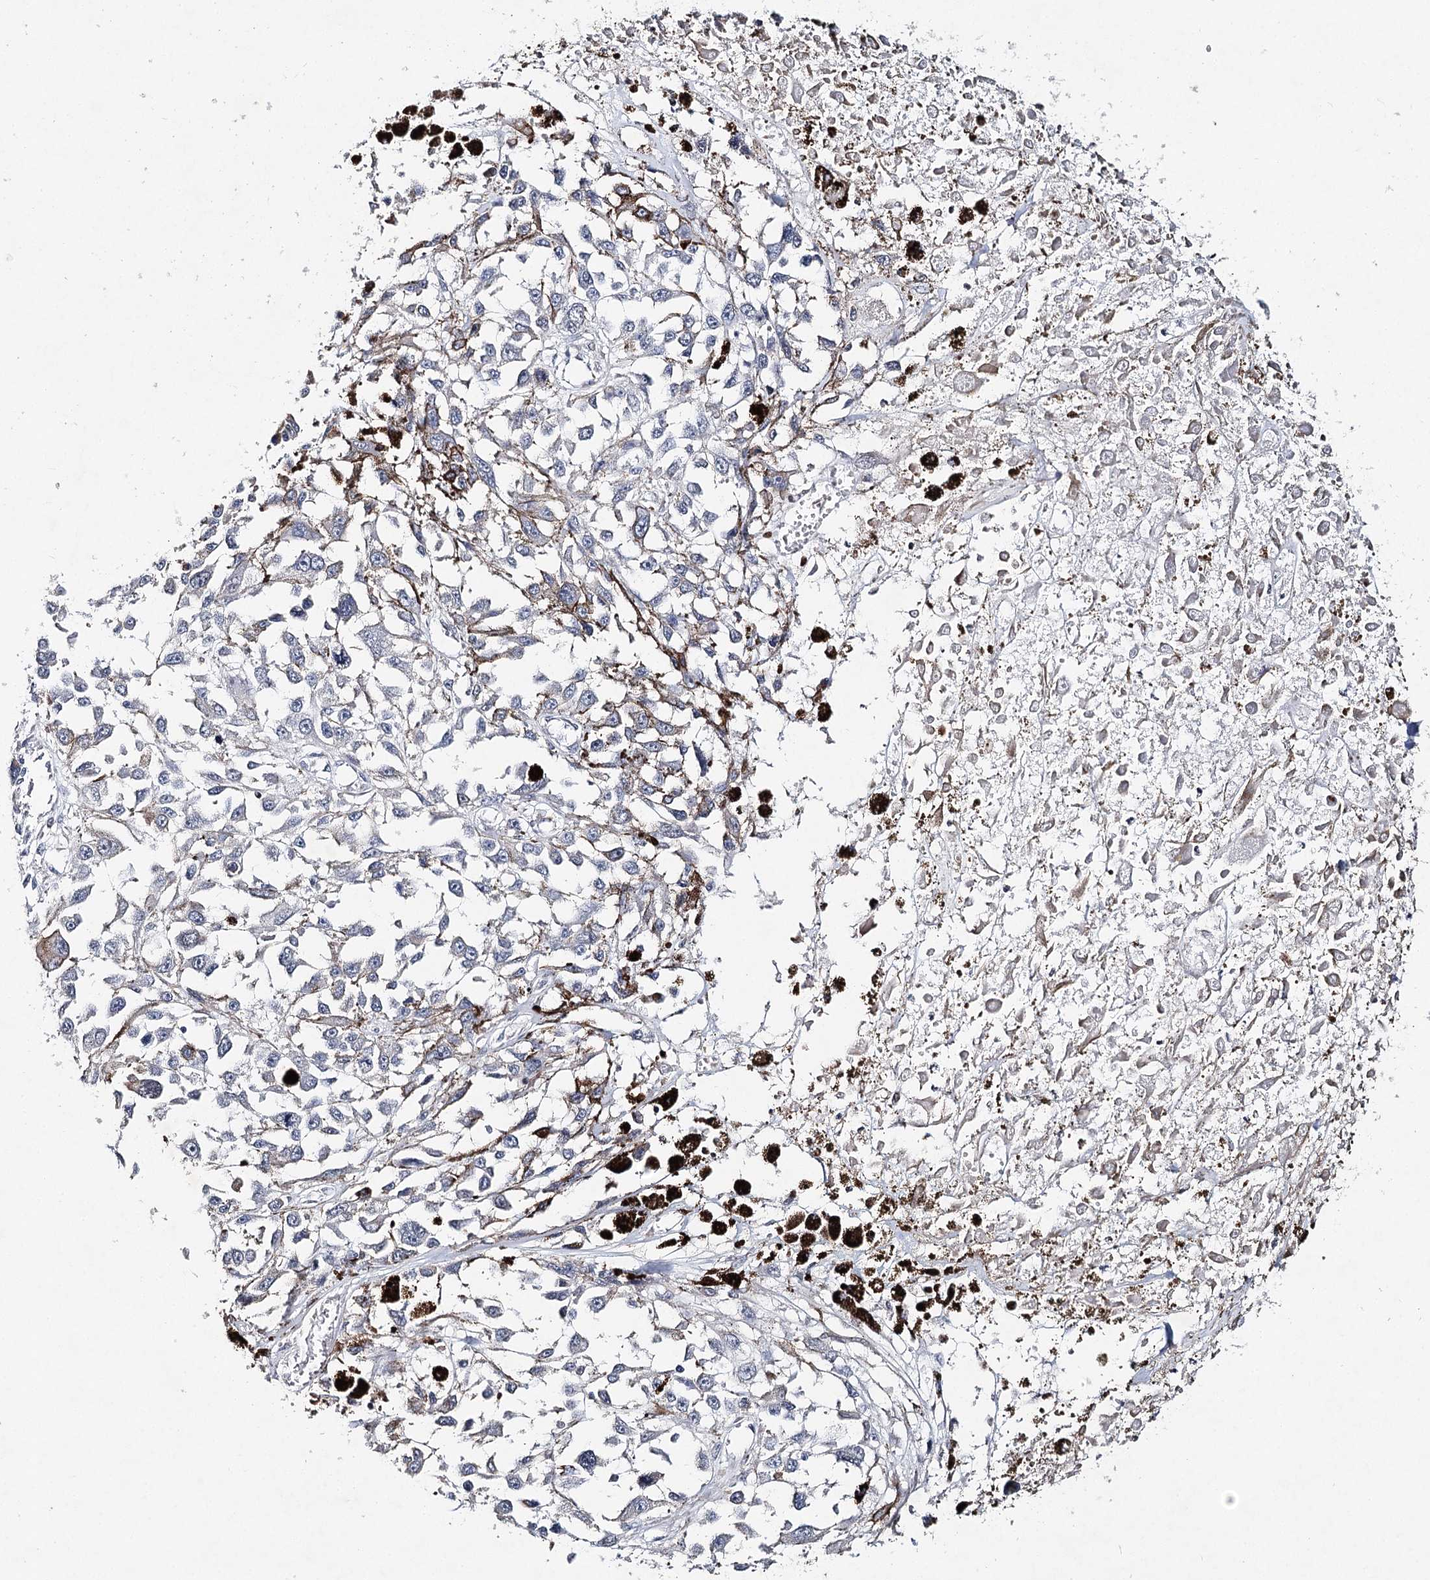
{"staining": {"intensity": "negative", "quantity": "none", "location": "none"}, "tissue": "melanoma", "cell_type": "Tumor cells", "image_type": "cancer", "snomed": [{"axis": "morphology", "description": "Malignant melanoma, Metastatic site"}, {"axis": "topography", "description": "Lymph node"}], "caption": "DAB (3,3'-diaminobenzidine) immunohistochemical staining of melanoma reveals no significant staining in tumor cells.", "gene": "FRMD4A", "patient": {"sex": "male", "age": 59}}